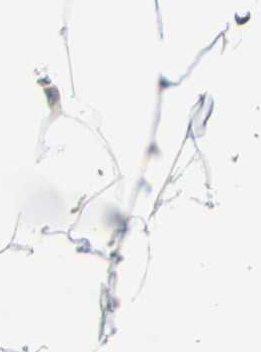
{"staining": {"intensity": "negative", "quantity": "none", "location": "none"}, "tissue": "adipose tissue", "cell_type": "Adipocytes", "image_type": "normal", "snomed": [{"axis": "morphology", "description": "Normal tissue, NOS"}, {"axis": "morphology", "description": "Duct carcinoma"}, {"axis": "topography", "description": "Breast"}, {"axis": "topography", "description": "Adipose tissue"}], "caption": "Immunohistochemical staining of normal human adipose tissue exhibits no significant positivity in adipocytes. The staining was performed using DAB to visualize the protein expression in brown, while the nuclei were stained in blue with hematoxylin (Magnification: 20x).", "gene": "PSME1", "patient": {"sex": "female", "age": 37}}